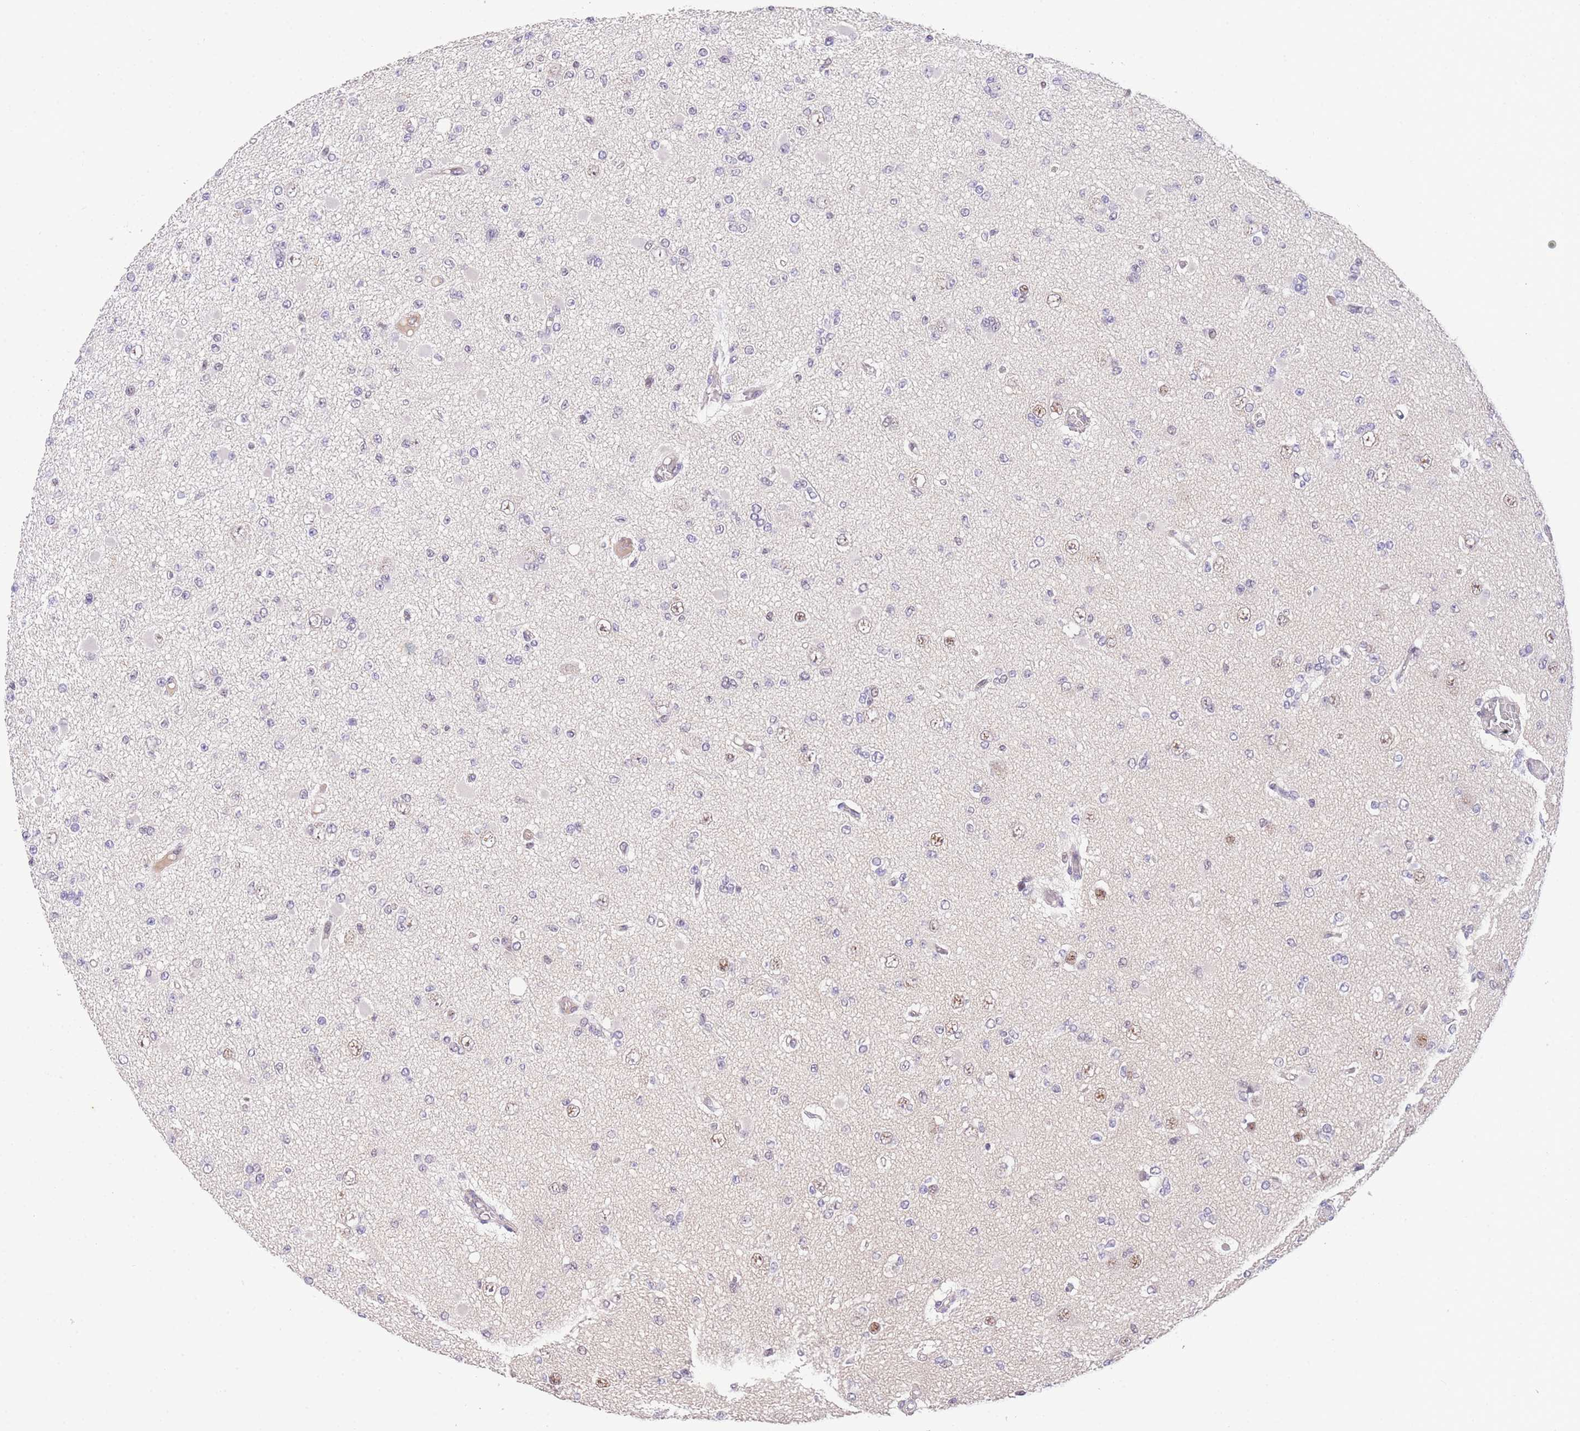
{"staining": {"intensity": "negative", "quantity": "none", "location": "none"}, "tissue": "glioma", "cell_type": "Tumor cells", "image_type": "cancer", "snomed": [{"axis": "morphology", "description": "Glioma, malignant, Low grade"}, {"axis": "topography", "description": "Brain"}], "caption": "Tumor cells are negative for protein expression in human glioma.", "gene": "SLC35F2", "patient": {"sex": "female", "age": 22}}